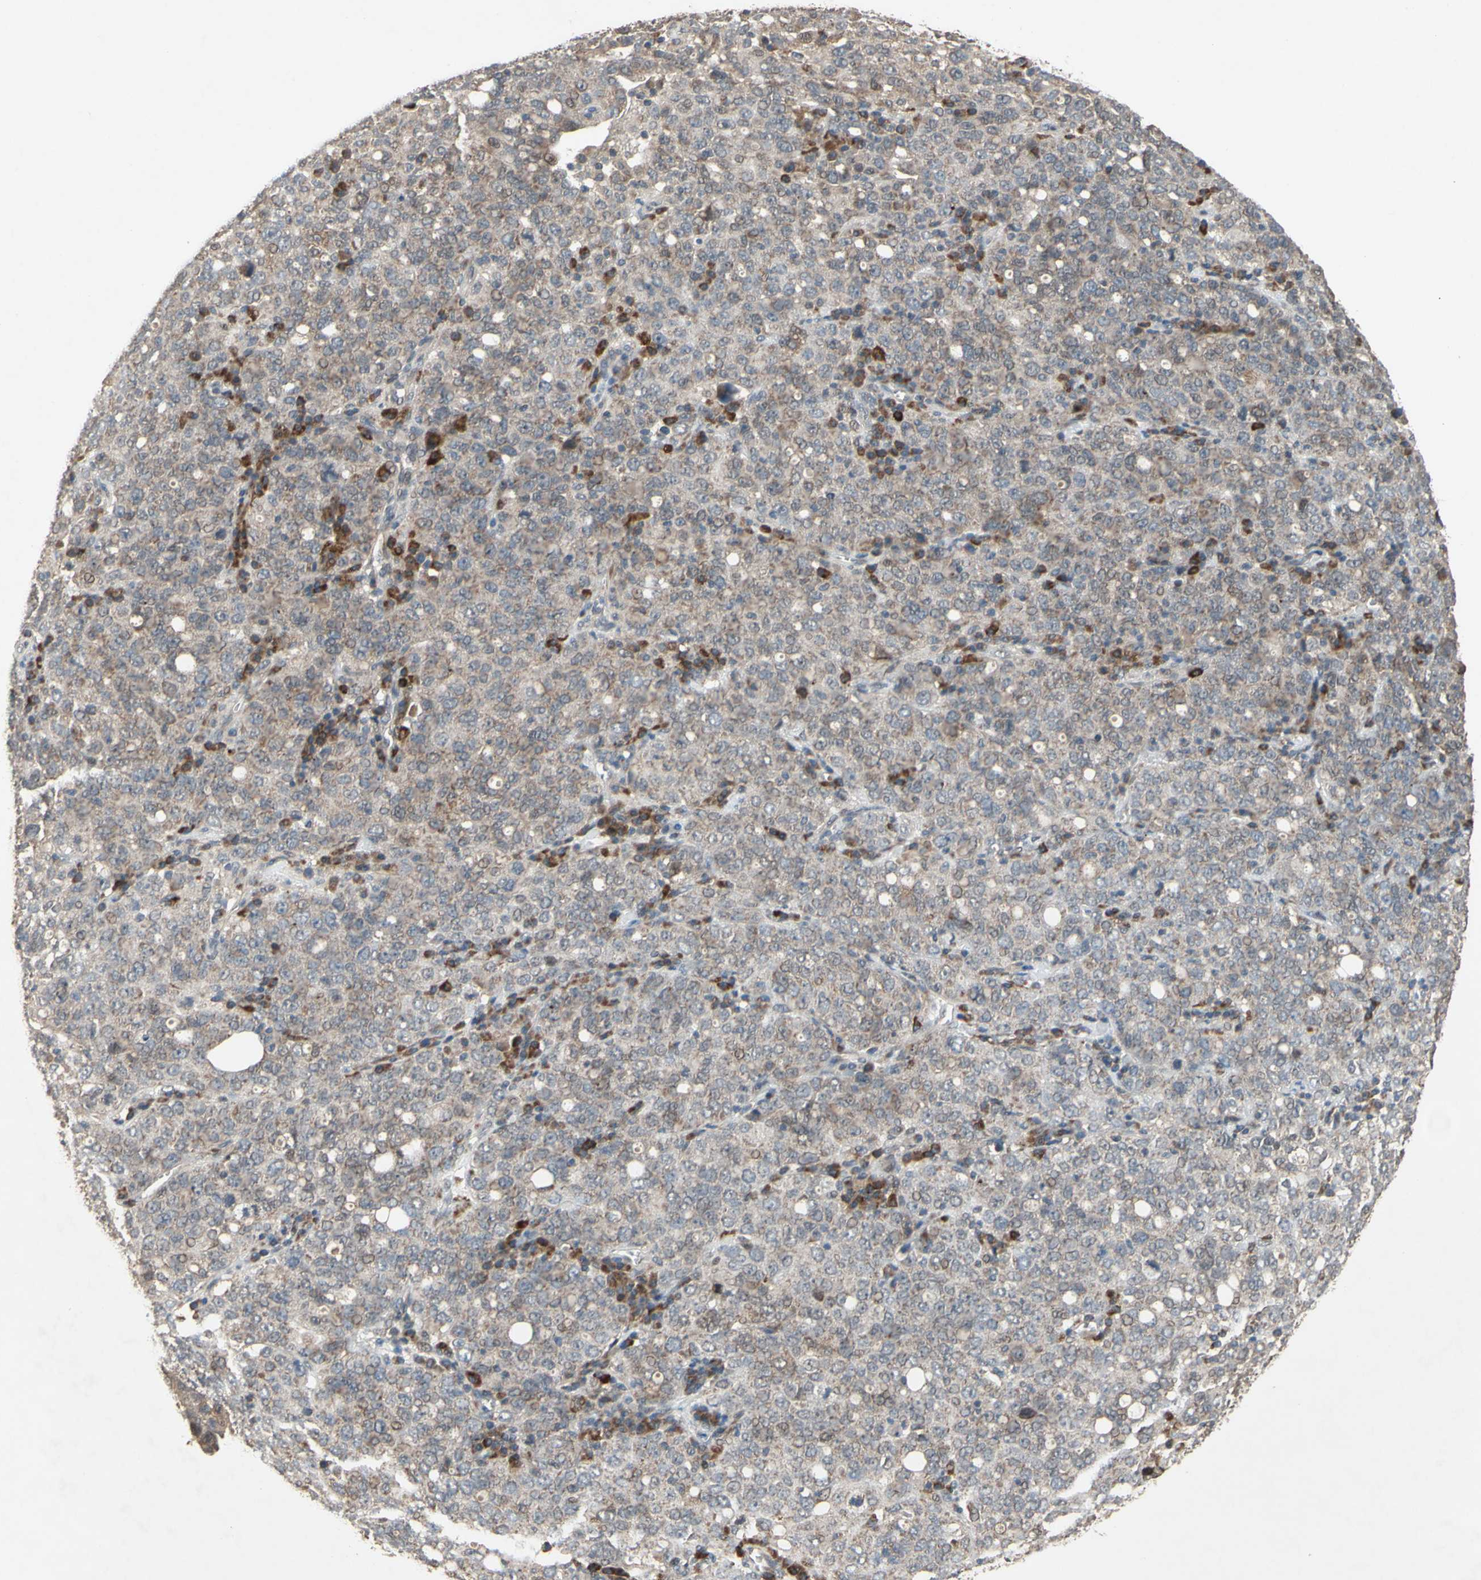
{"staining": {"intensity": "moderate", "quantity": "25%-75%", "location": "cytoplasmic/membranous"}, "tissue": "ovarian cancer", "cell_type": "Tumor cells", "image_type": "cancer", "snomed": [{"axis": "morphology", "description": "Carcinoma, endometroid"}, {"axis": "topography", "description": "Ovary"}], "caption": "A photomicrograph showing moderate cytoplasmic/membranous staining in approximately 25%-75% of tumor cells in ovarian cancer (endometroid carcinoma), as visualized by brown immunohistochemical staining.", "gene": "CD164", "patient": {"sex": "female", "age": 62}}